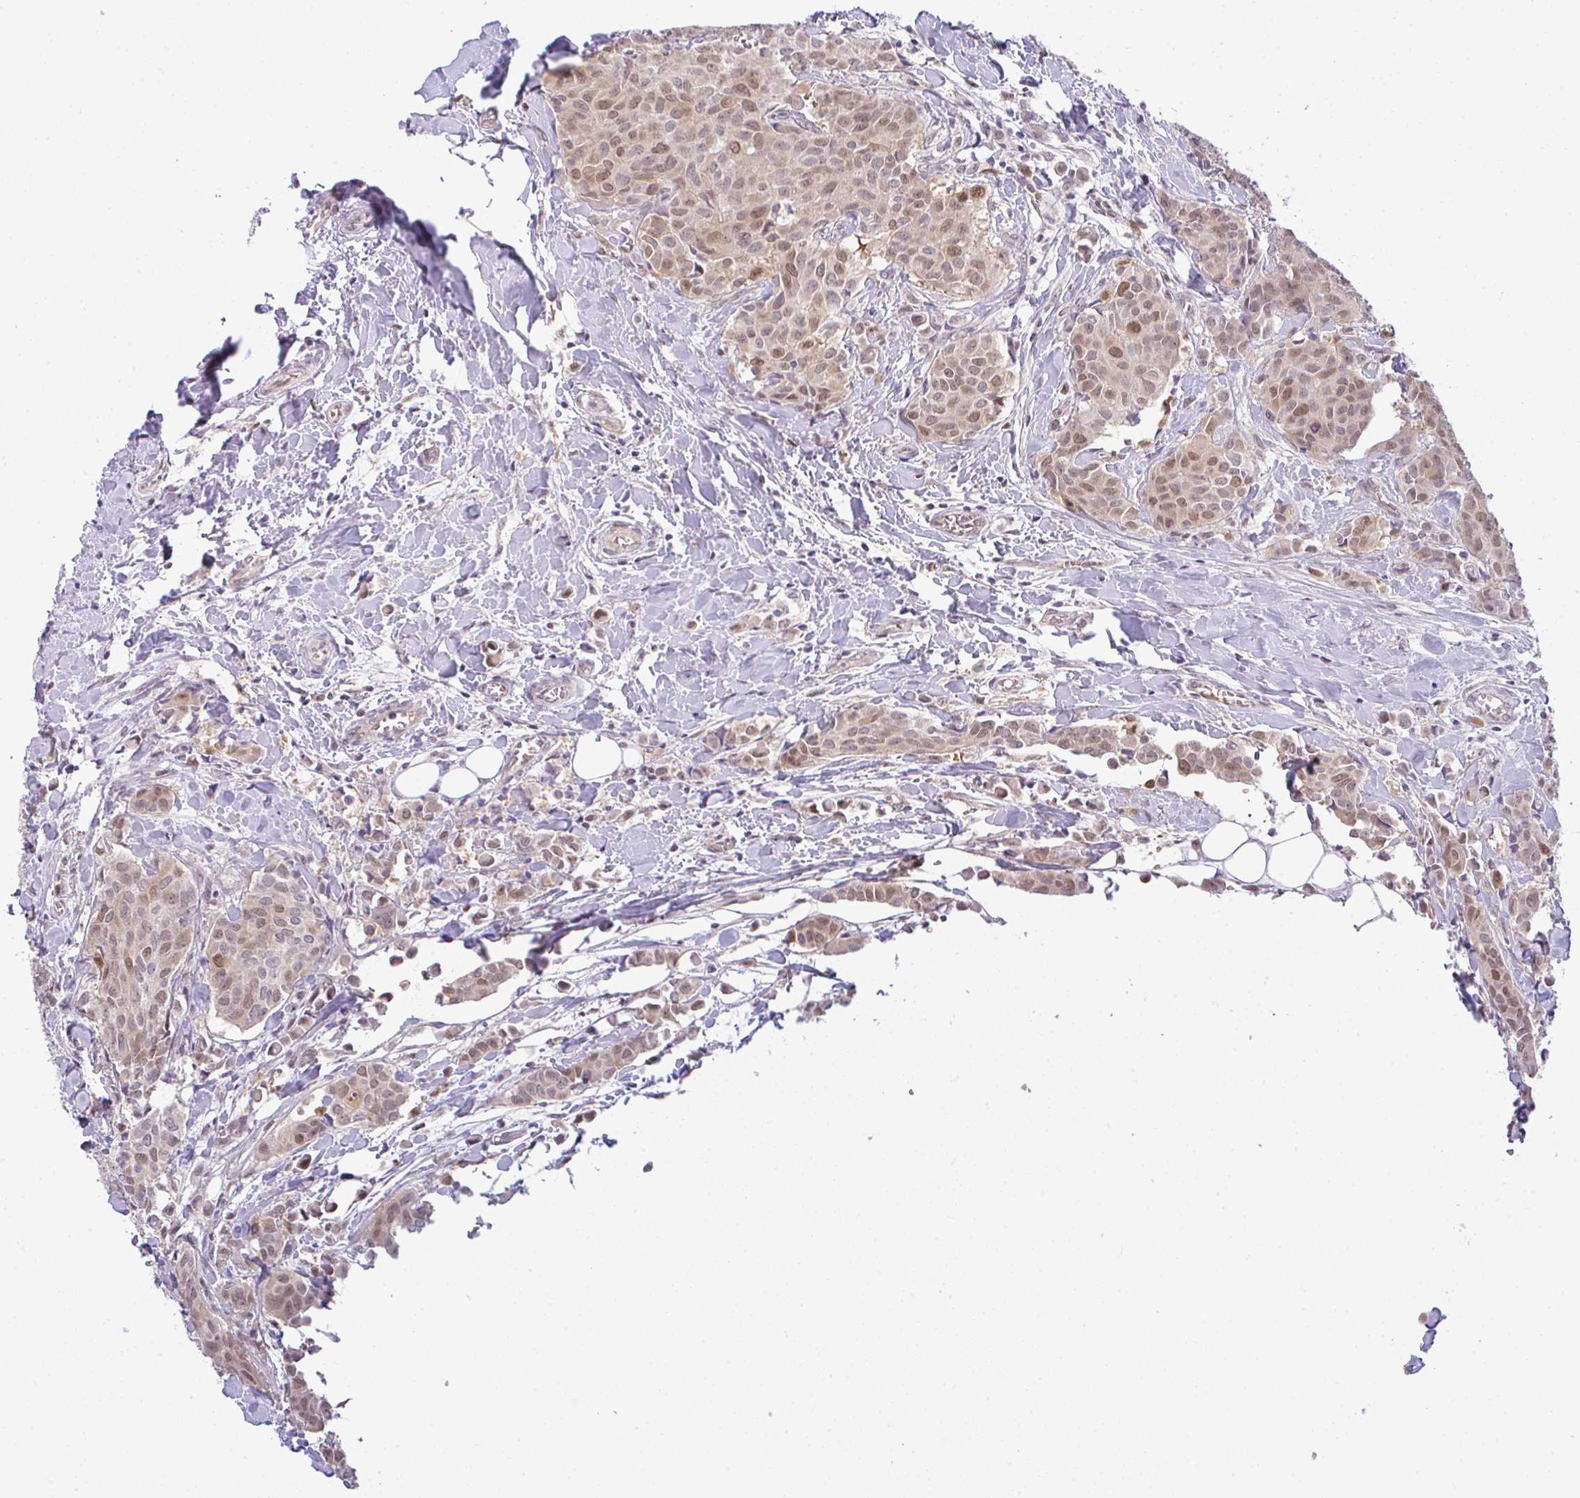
{"staining": {"intensity": "moderate", "quantity": ">75%", "location": "nuclear"}, "tissue": "breast cancer", "cell_type": "Tumor cells", "image_type": "cancer", "snomed": [{"axis": "morphology", "description": "Duct carcinoma"}, {"axis": "topography", "description": "Breast"}], "caption": "Immunohistochemical staining of breast cancer displays moderate nuclear protein expression in about >75% of tumor cells.", "gene": "CSE1L", "patient": {"sex": "female", "age": 47}}